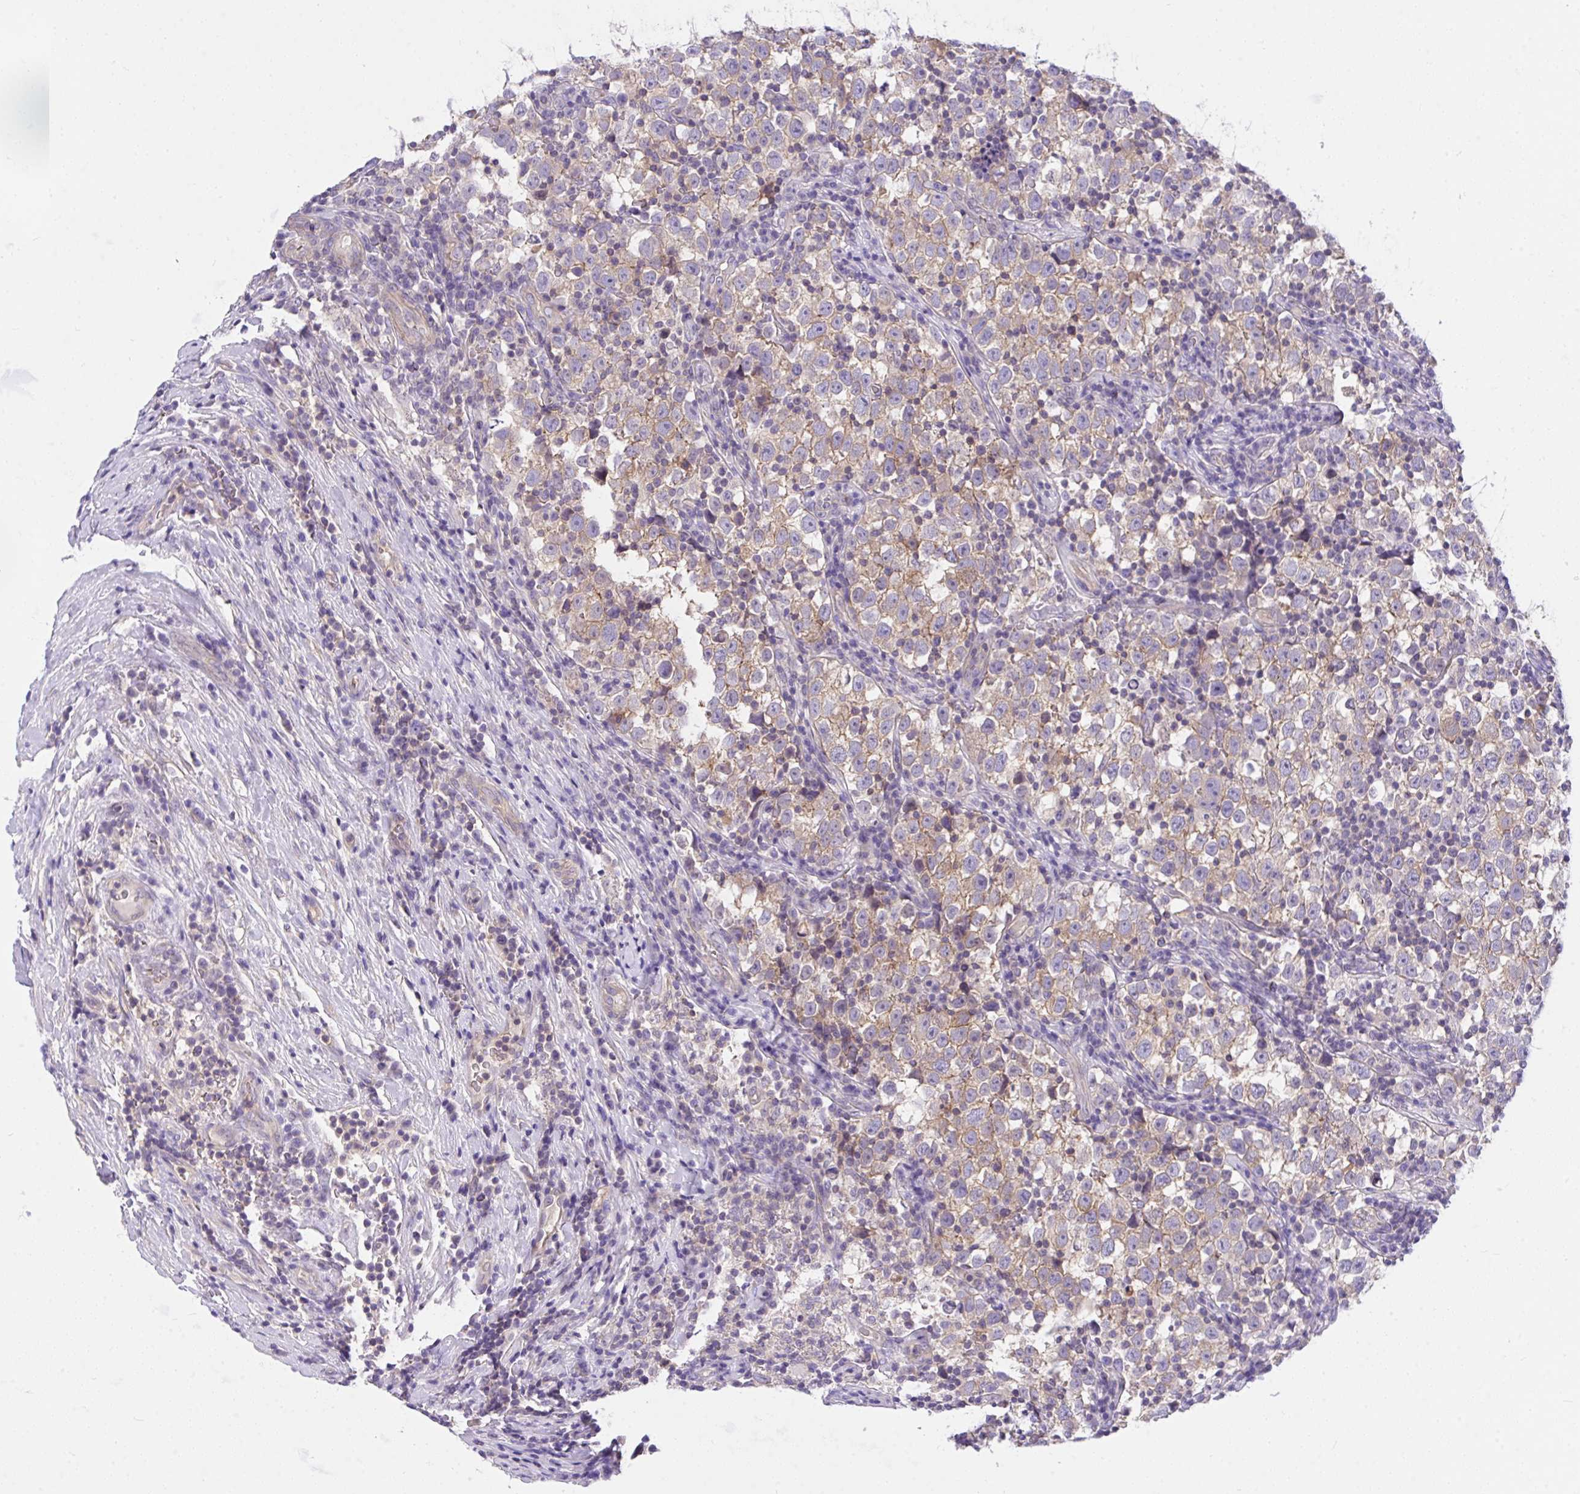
{"staining": {"intensity": "weak", "quantity": ">75%", "location": "cytoplasmic/membranous"}, "tissue": "testis cancer", "cell_type": "Tumor cells", "image_type": "cancer", "snomed": [{"axis": "morphology", "description": "Normal tissue, NOS"}, {"axis": "morphology", "description": "Seminoma, NOS"}, {"axis": "topography", "description": "Testis"}], "caption": "This is an image of IHC staining of testis seminoma, which shows weak expression in the cytoplasmic/membranous of tumor cells.", "gene": "TLN2", "patient": {"sex": "male", "age": 43}}